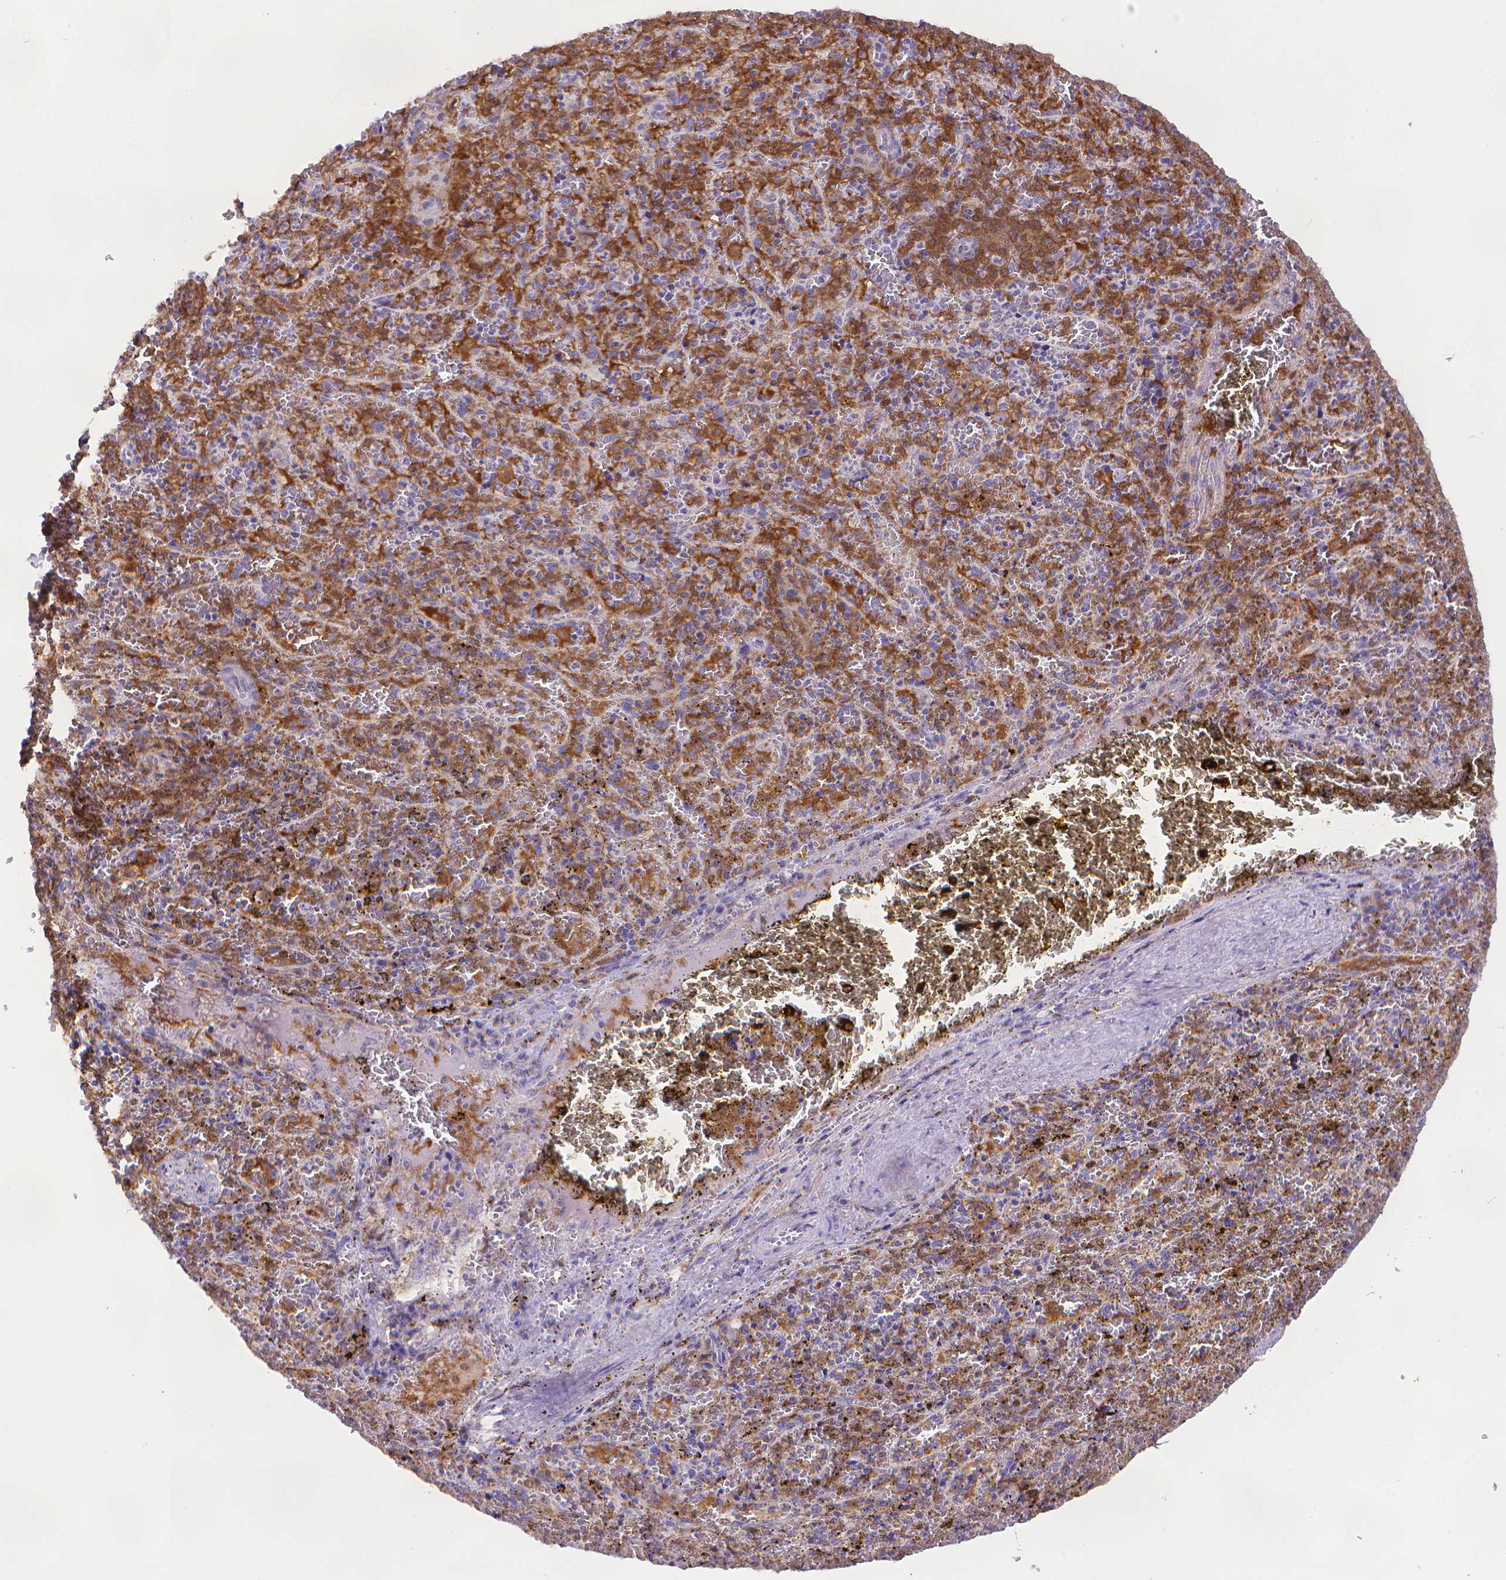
{"staining": {"intensity": "strong", "quantity": "<25%", "location": "cytoplasmic/membranous"}, "tissue": "spleen", "cell_type": "Cells in red pulp", "image_type": "normal", "snomed": [{"axis": "morphology", "description": "Normal tissue, NOS"}, {"axis": "topography", "description": "Spleen"}], "caption": "This image shows immunohistochemistry (IHC) staining of benign spleen, with medium strong cytoplasmic/membranous positivity in about <25% of cells in red pulp.", "gene": "FGD2", "patient": {"sex": "female", "age": 50}}